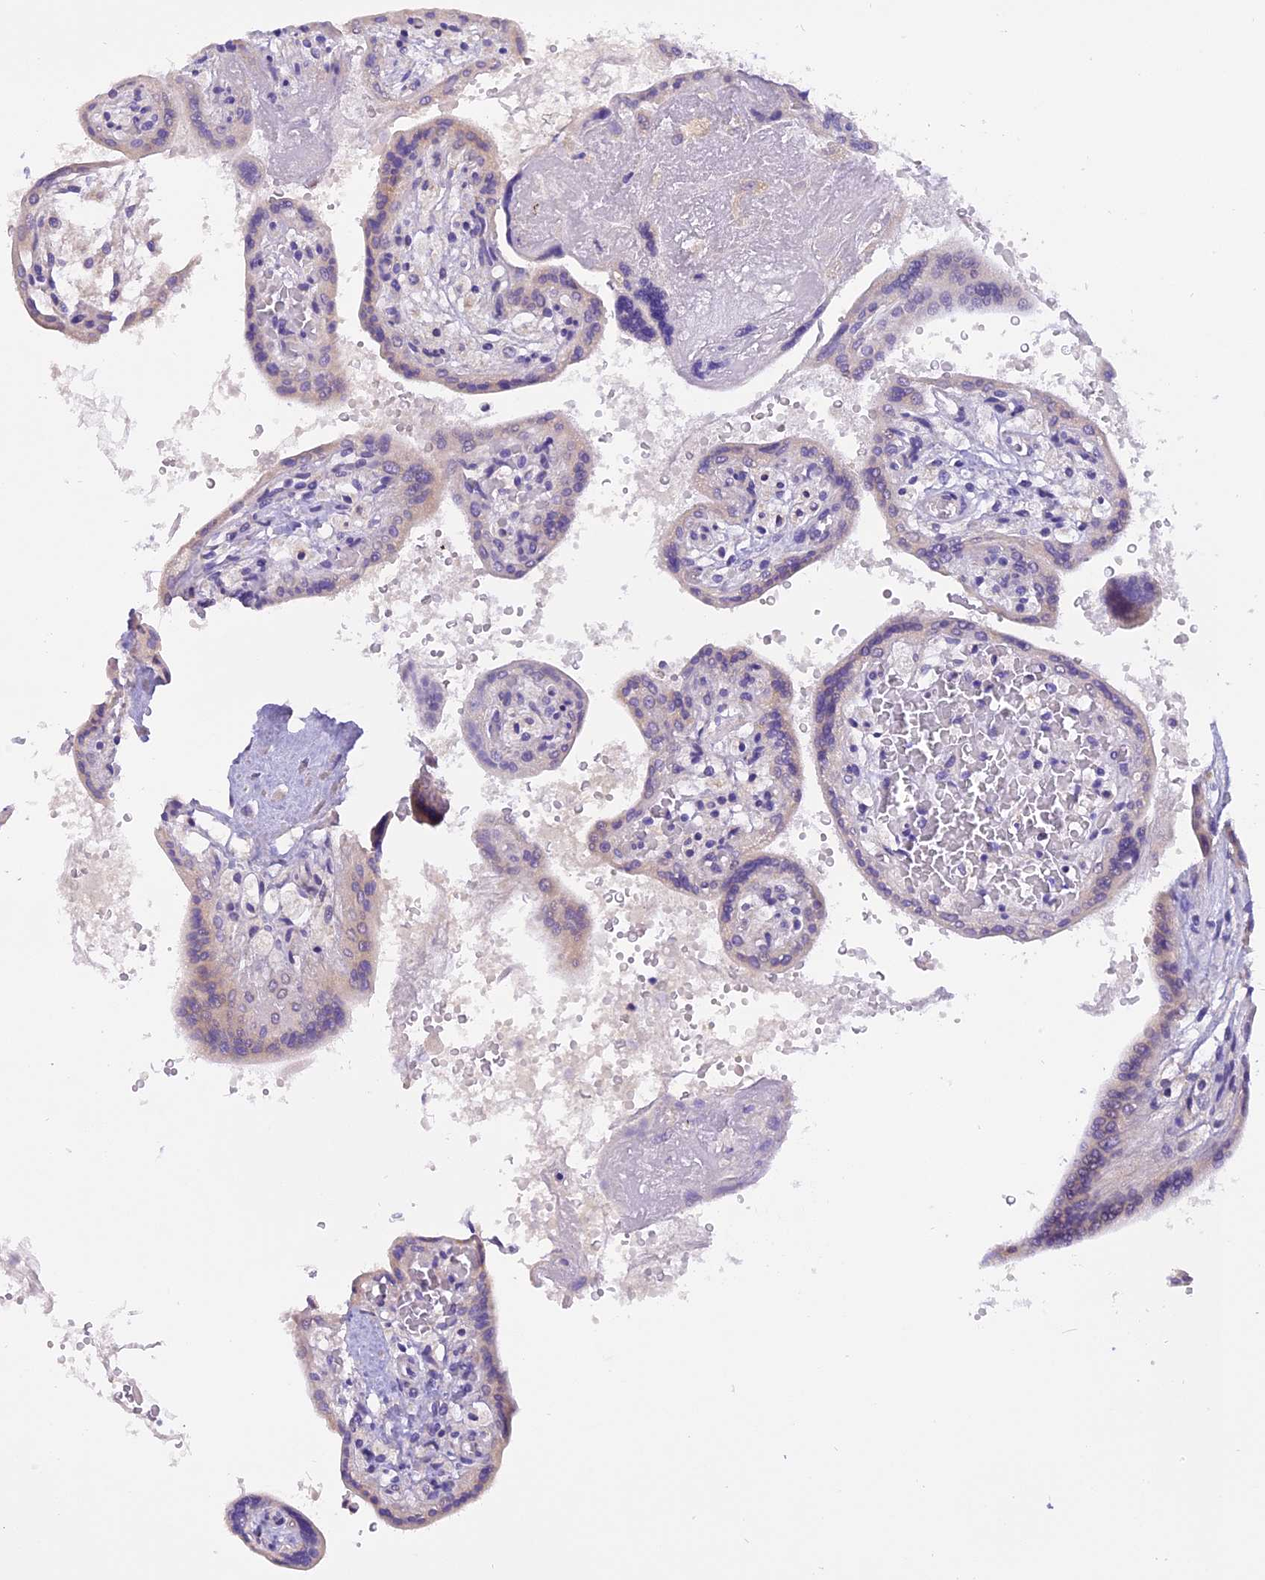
{"staining": {"intensity": "weak", "quantity": "<25%", "location": "cytoplasmic/membranous"}, "tissue": "placenta", "cell_type": "Decidual cells", "image_type": "normal", "snomed": [{"axis": "morphology", "description": "Normal tissue, NOS"}, {"axis": "topography", "description": "Placenta"}], "caption": "High power microscopy micrograph of an immunohistochemistry photomicrograph of normal placenta, revealing no significant positivity in decidual cells.", "gene": "TRIM3", "patient": {"sex": "female", "age": 37}}